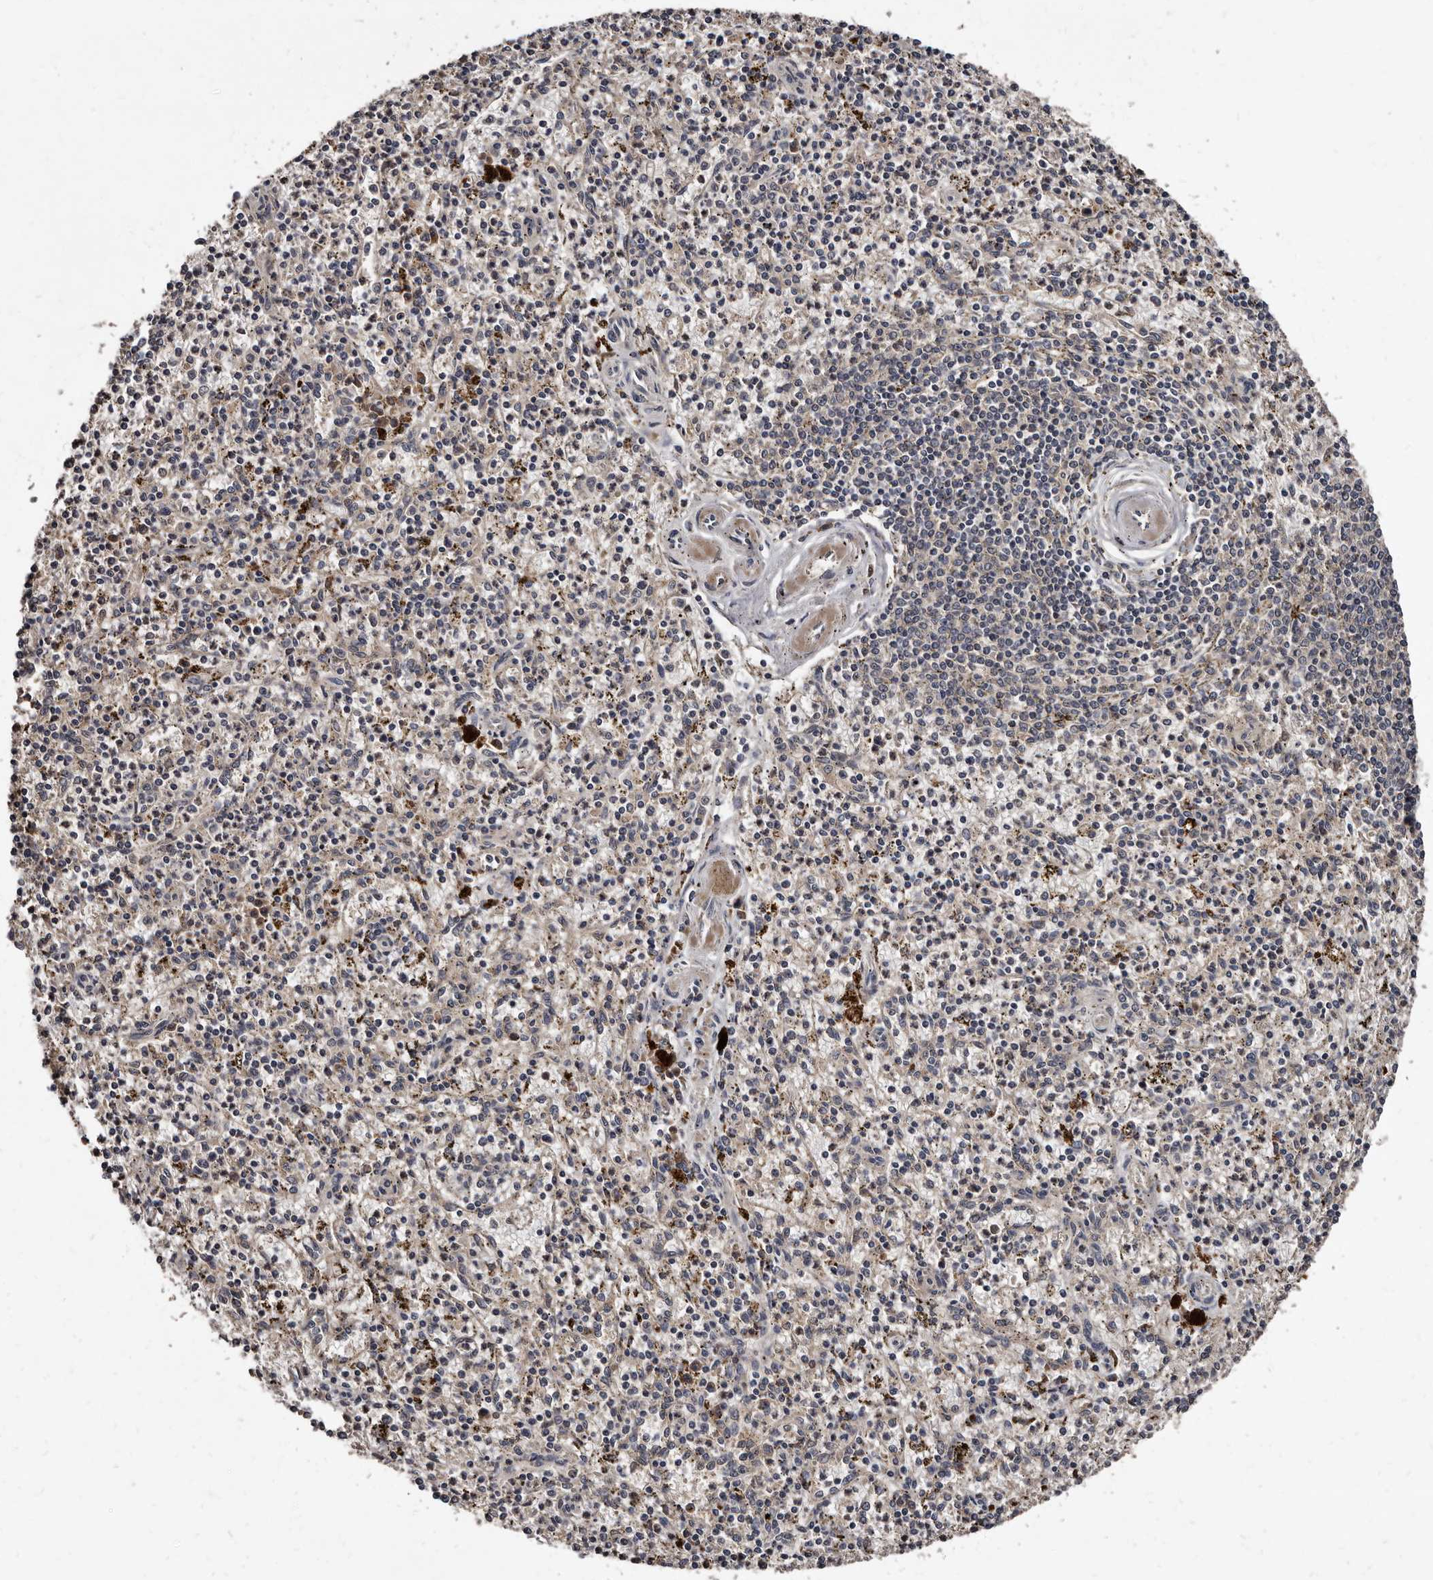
{"staining": {"intensity": "moderate", "quantity": "<25%", "location": "cytoplasmic/membranous"}, "tissue": "spleen", "cell_type": "Cells in red pulp", "image_type": "normal", "snomed": [{"axis": "morphology", "description": "Normal tissue, NOS"}, {"axis": "topography", "description": "Spleen"}], "caption": "Immunohistochemistry of normal human spleen reveals low levels of moderate cytoplasmic/membranous expression in approximately <25% of cells in red pulp. The staining is performed using DAB brown chromogen to label protein expression. The nuclei are counter-stained blue using hematoxylin.", "gene": "PMVK", "patient": {"sex": "male", "age": 72}}